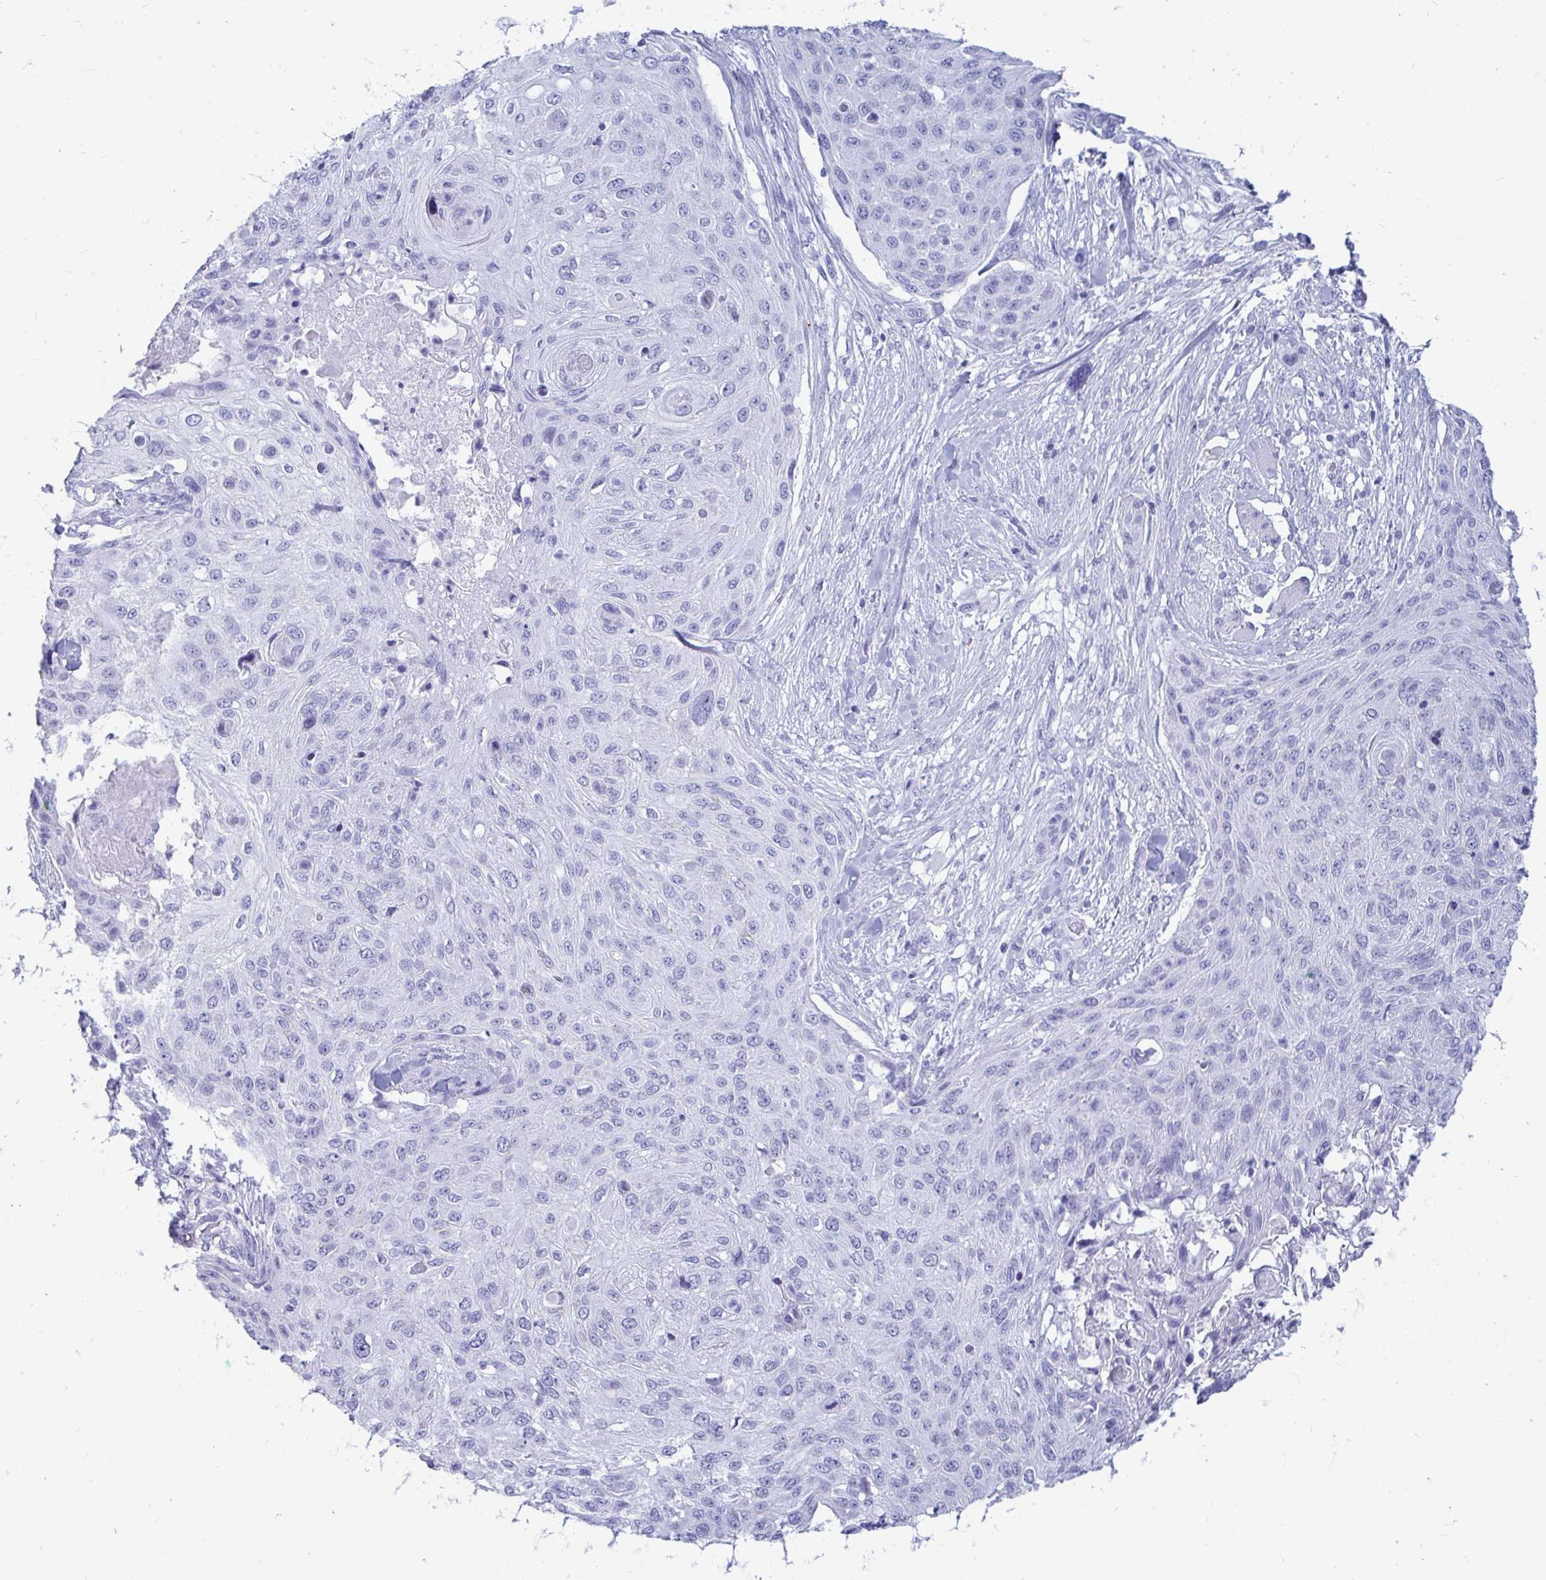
{"staining": {"intensity": "negative", "quantity": "none", "location": "none"}, "tissue": "skin cancer", "cell_type": "Tumor cells", "image_type": "cancer", "snomed": [{"axis": "morphology", "description": "Squamous cell carcinoma, NOS"}, {"axis": "topography", "description": "Skin"}], "caption": "The micrograph displays no staining of tumor cells in squamous cell carcinoma (skin).", "gene": "OR10R2", "patient": {"sex": "female", "age": 87}}